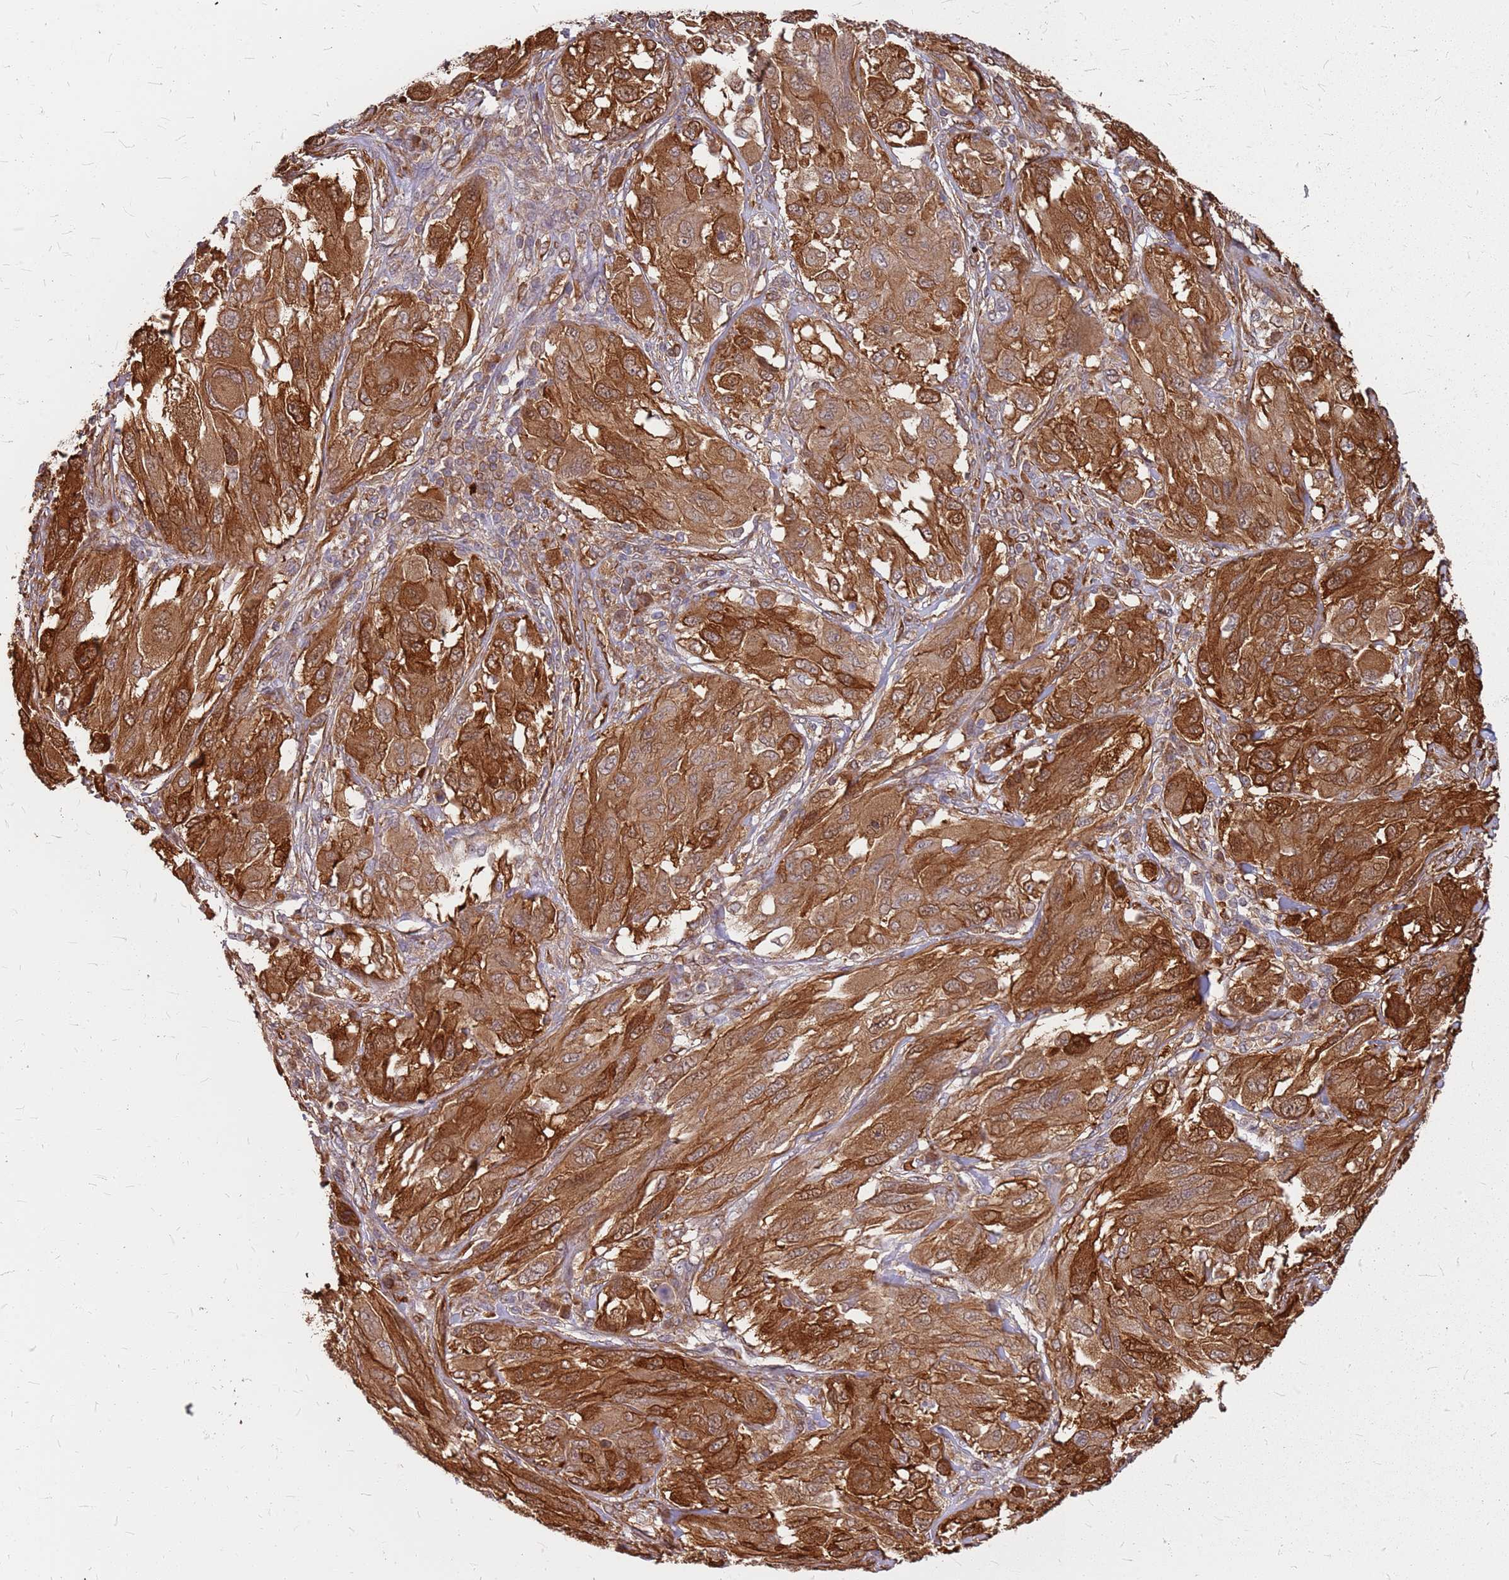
{"staining": {"intensity": "moderate", "quantity": ">75%", "location": "cytoplasmic/membranous"}, "tissue": "melanoma", "cell_type": "Tumor cells", "image_type": "cancer", "snomed": [{"axis": "morphology", "description": "Malignant melanoma, NOS"}, {"axis": "topography", "description": "Skin"}], "caption": "Immunohistochemical staining of human malignant melanoma displays moderate cytoplasmic/membranous protein positivity in approximately >75% of tumor cells. (brown staining indicates protein expression, while blue staining denotes nuclei).", "gene": "HDX", "patient": {"sex": "female", "age": 91}}